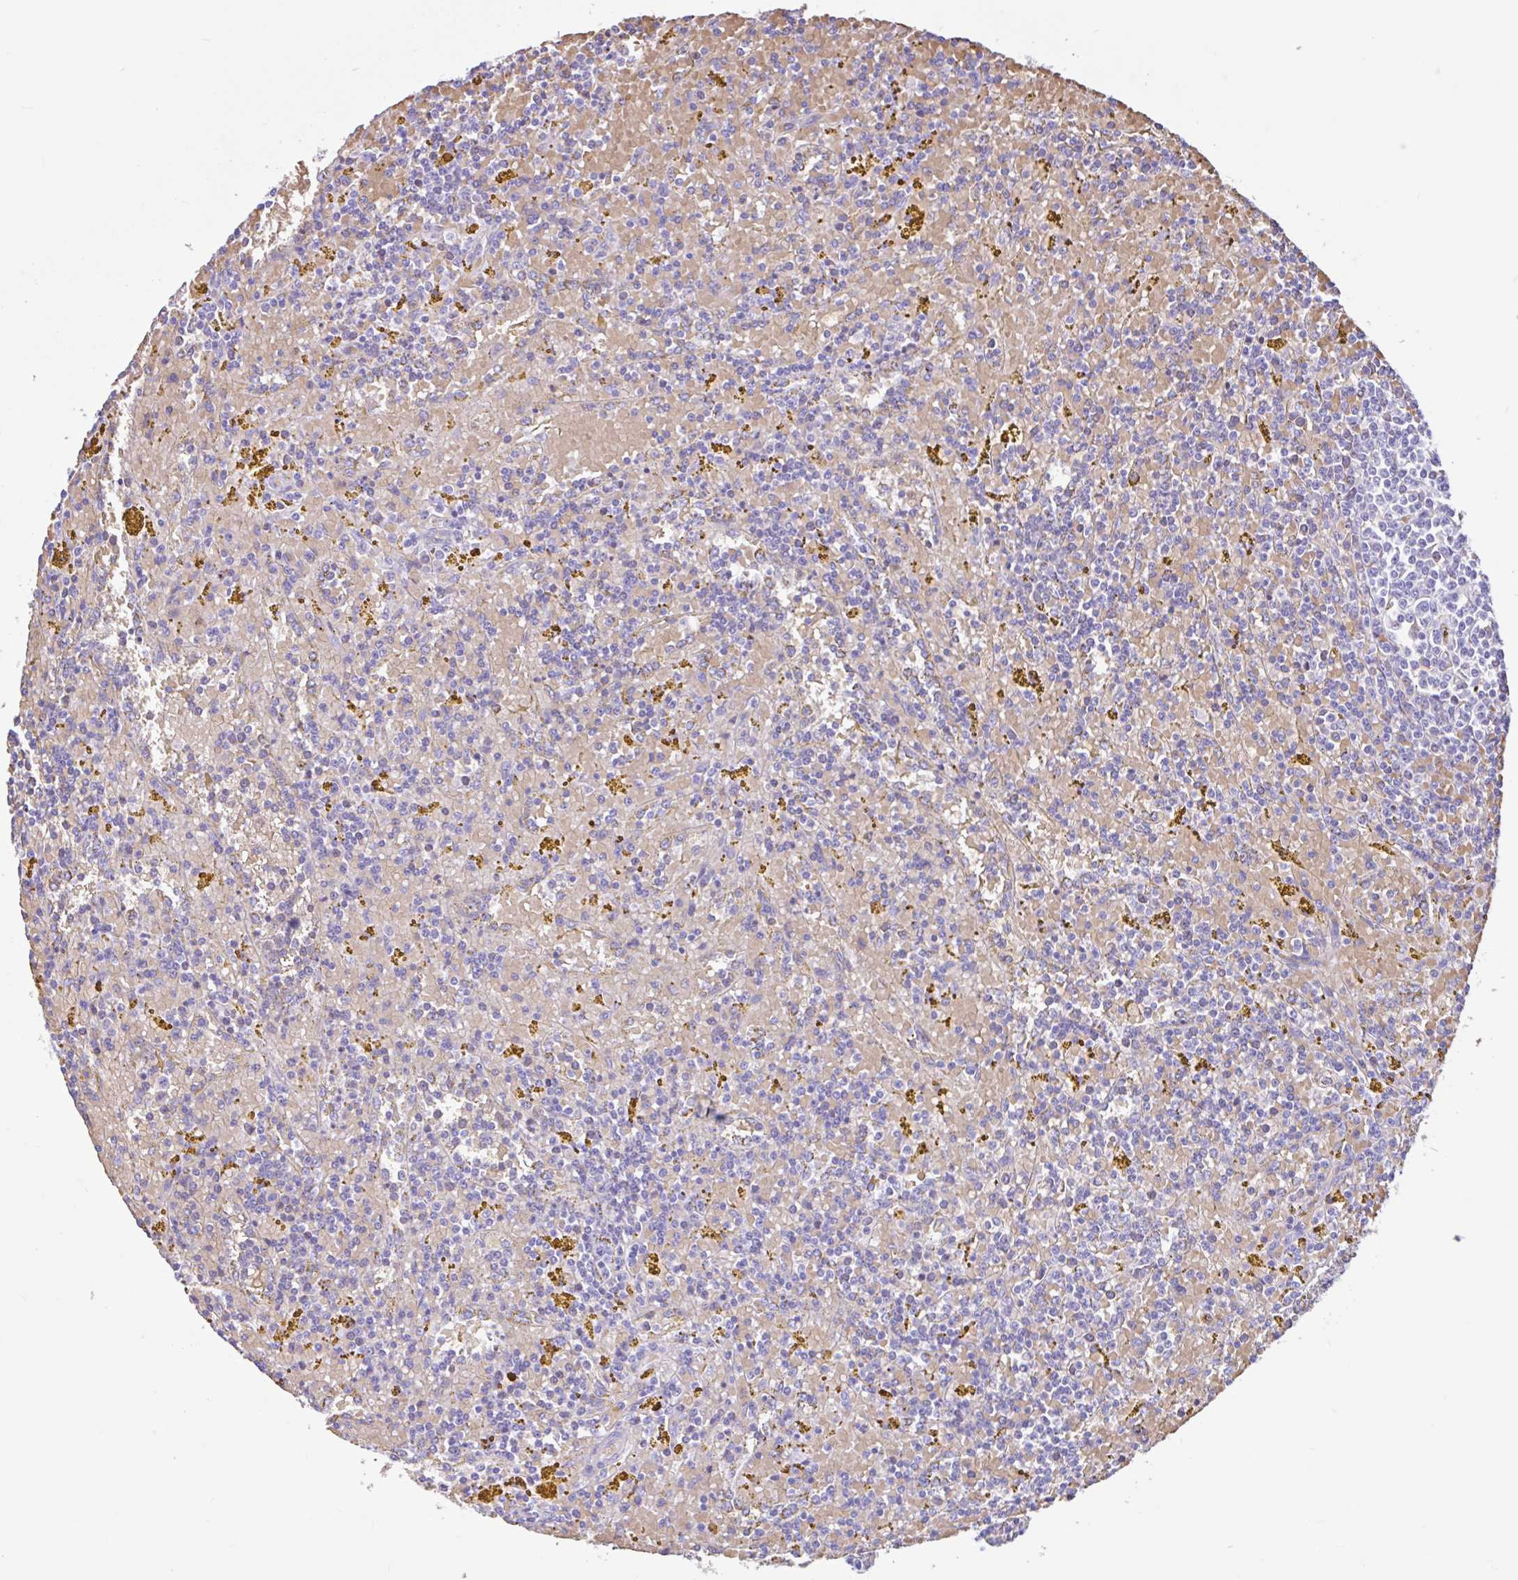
{"staining": {"intensity": "negative", "quantity": "none", "location": "none"}, "tissue": "lymphoma", "cell_type": "Tumor cells", "image_type": "cancer", "snomed": [{"axis": "morphology", "description": "Malignant lymphoma, non-Hodgkin's type, Low grade"}, {"axis": "topography", "description": "Spleen"}, {"axis": "topography", "description": "Lymph node"}], "caption": "Tumor cells are negative for protein expression in human low-grade malignant lymphoma, non-Hodgkin's type.", "gene": "TMEM79", "patient": {"sex": "female", "age": 66}}